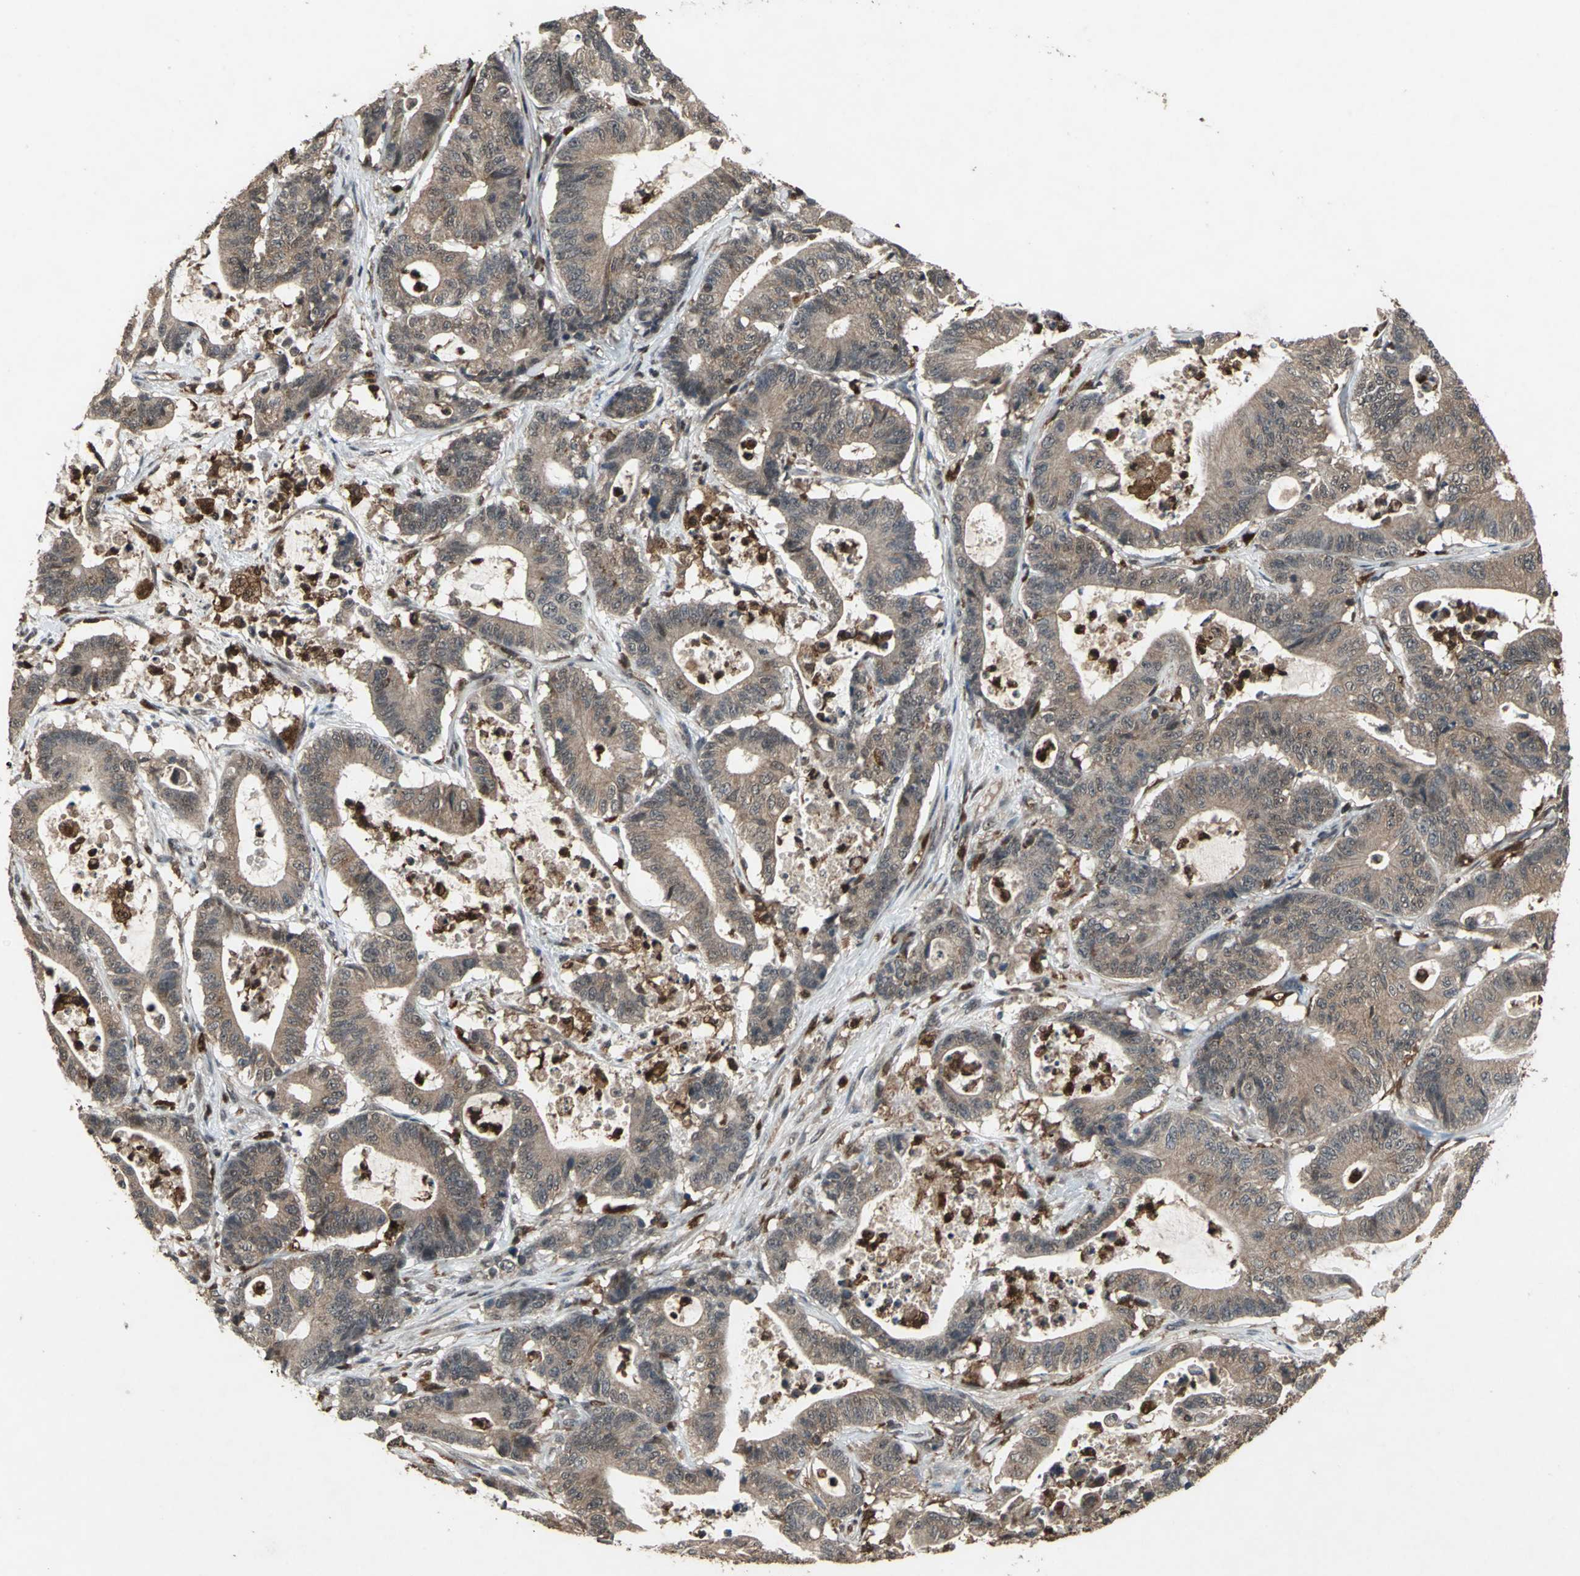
{"staining": {"intensity": "weak", "quantity": ">75%", "location": "cytoplasmic/membranous"}, "tissue": "colorectal cancer", "cell_type": "Tumor cells", "image_type": "cancer", "snomed": [{"axis": "morphology", "description": "Adenocarcinoma, NOS"}, {"axis": "topography", "description": "Colon"}], "caption": "Tumor cells reveal weak cytoplasmic/membranous expression in approximately >75% of cells in colorectal adenocarcinoma. (brown staining indicates protein expression, while blue staining denotes nuclei).", "gene": "PYCARD", "patient": {"sex": "female", "age": 84}}